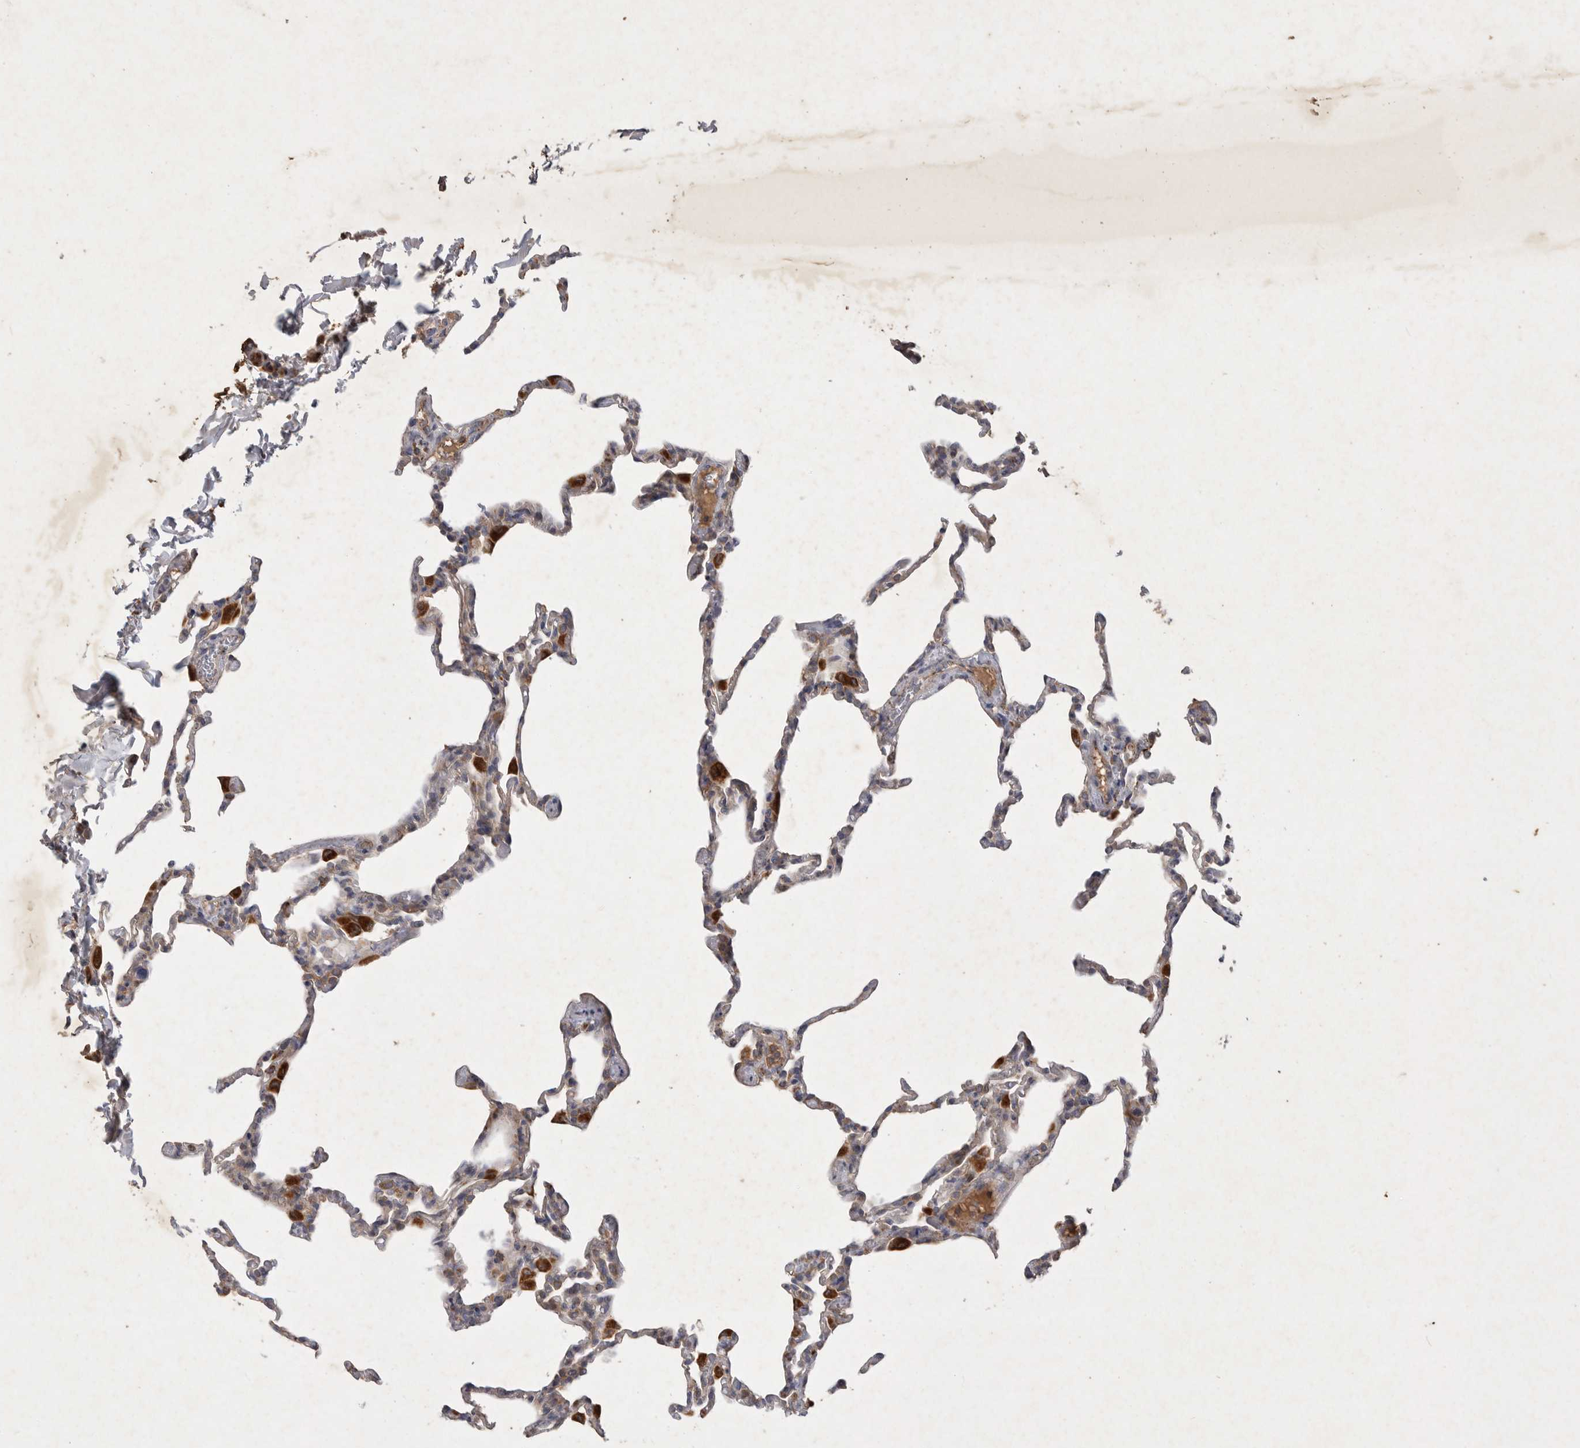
{"staining": {"intensity": "moderate", "quantity": "25%-75%", "location": "cytoplasmic/membranous"}, "tissue": "lung", "cell_type": "Alveolar cells", "image_type": "normal", "snomed": [{"axis": "morphology", "description": "Normal tissue, NOS"}, {"axis": "topography", "description": "Lung"}], "caption": "This is a micrograph of IHC staining of normal lung, which shows moderate expression in the cytoplasmic/membranous of alveolar cells.", "gene": "MRPL41", "patient": {"sex": "male", "age": 20}}